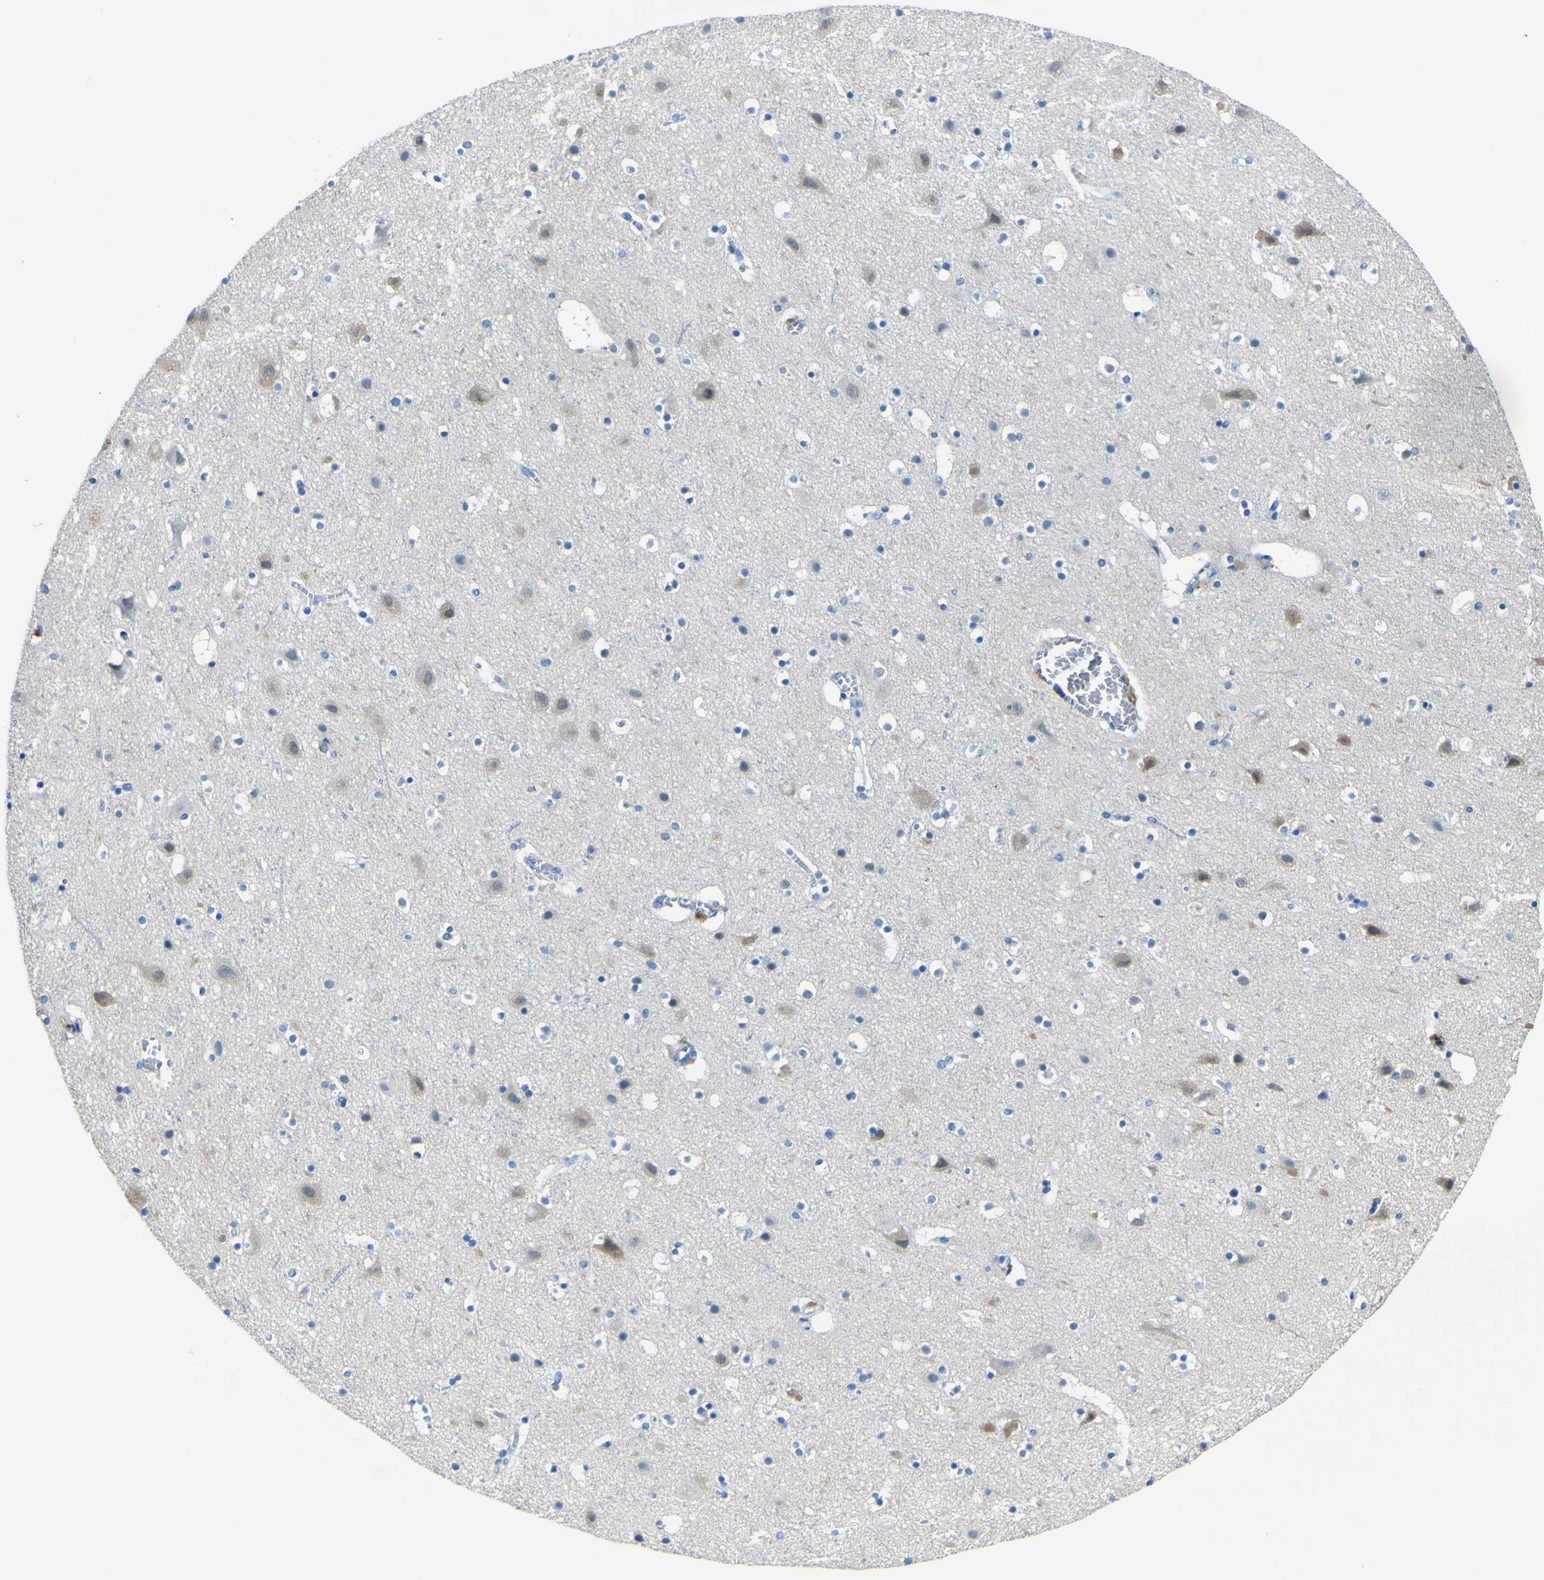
{"staining": {"intensity": "negative", "quantity": "none", "location": "none"}, "tissue": "cerebral cortex", "cell_type": "Endothelial cells", "image_type": "normal", "snomed": [{"axis": "morphology", "description": "Normal tissue, NOS"}, {"axis": "topography", "description": "Cerebral cortex"}], "caption": "Image shows no protein positivity in endothelial cells of unremarkable cerebral cortex. Nuclei are stained in blue.", "gene": "PHKG1", "patient": {"sex": "male", "age": 45}}